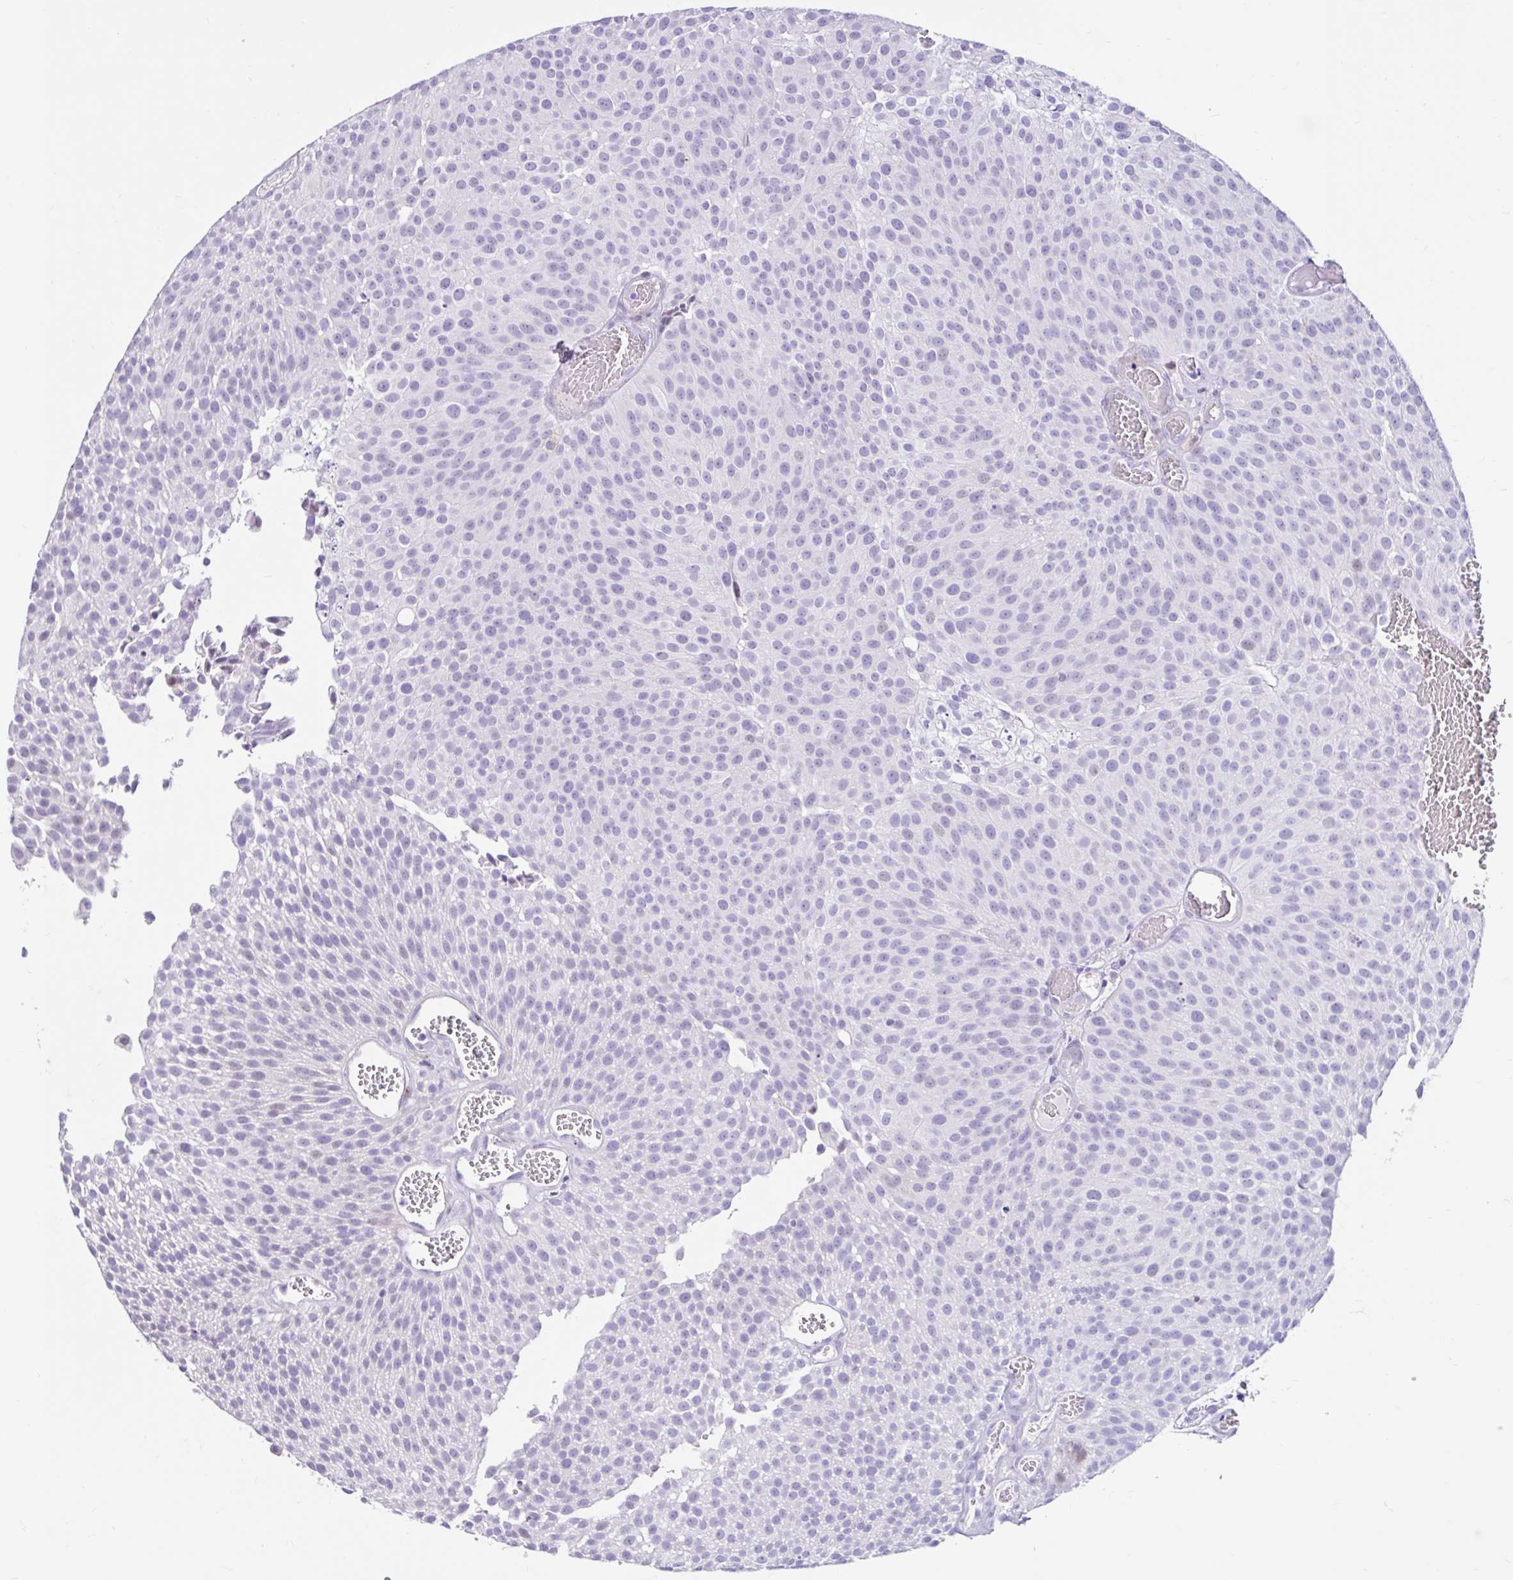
{"staining": {"intensity": "moderate", "quantity": "<25%", "location": "nuclear"}, "tissue": "urothelial cancer", "cell_type": "Tumor cells", "image_type": "cancer", "snomed": [{"axis": "morphology", "description": "Urothelial carcinoma, Low grade"}, {"axis": "topography", "description": "Urinary bladder"}], "caption": "Urothelial cancer tissue exhibits moderate nuclear staining in about <25% of tumor cells", "gene": "NHLH2", "patient": {"sex": "female", "age": 79}}